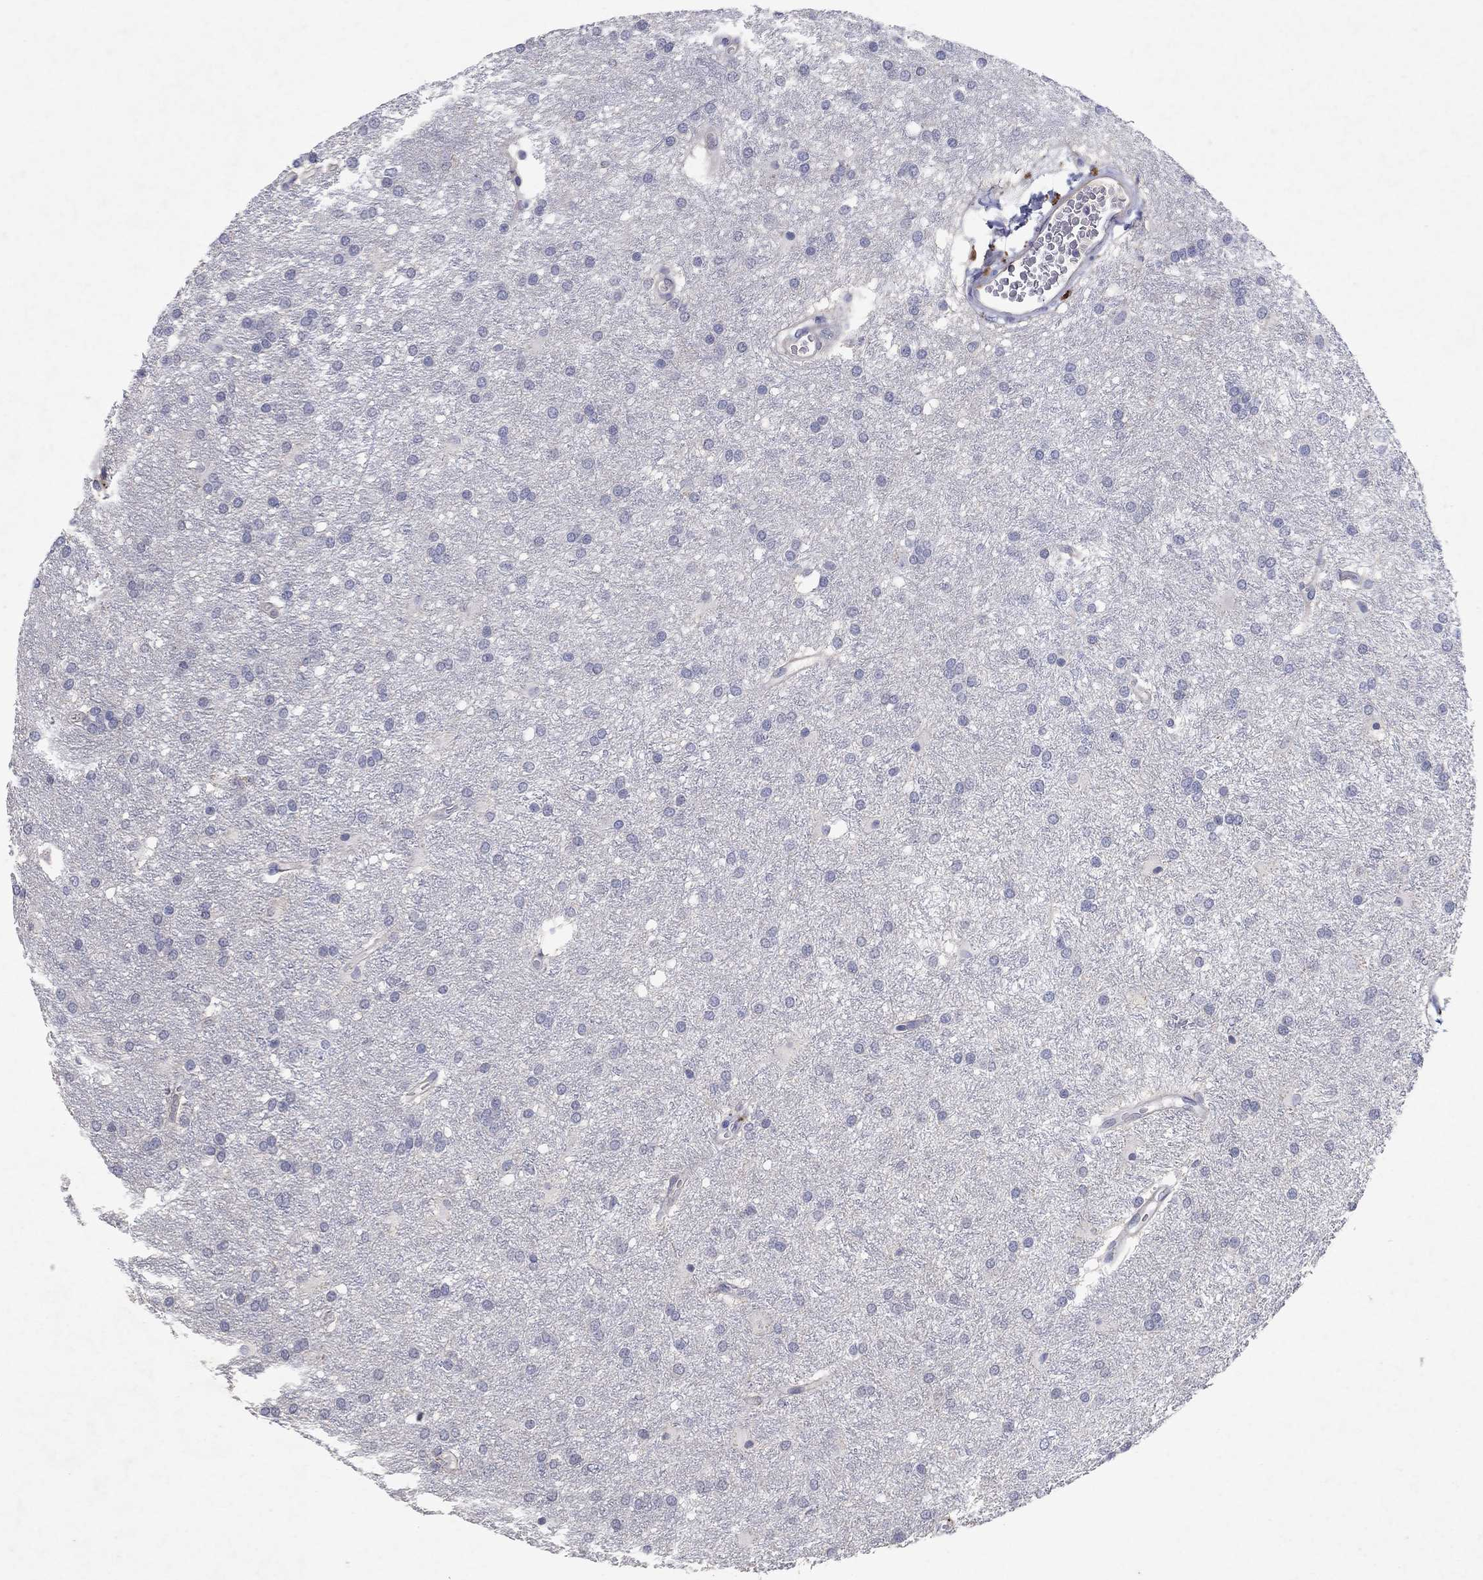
{"staining": {"intensity": "negative", "quantity": "none", "location": "none"}, "tissue": "glioma", "cell_type": "Tumor cells", "image_type": "cancer", "snomed": [{"axis": "morphology", "description": "Glioma, malignant, Low grade"}, {"axis": "topography", "description": "Brain"}], "caption": "A high-resolution photomicrograph shows IHC staining of low-grade glioma (malignant), which demonstrates no significant staining in tumor cells.", "gene": "KRT40", "patient": {"sex": "female", "age": 32}}